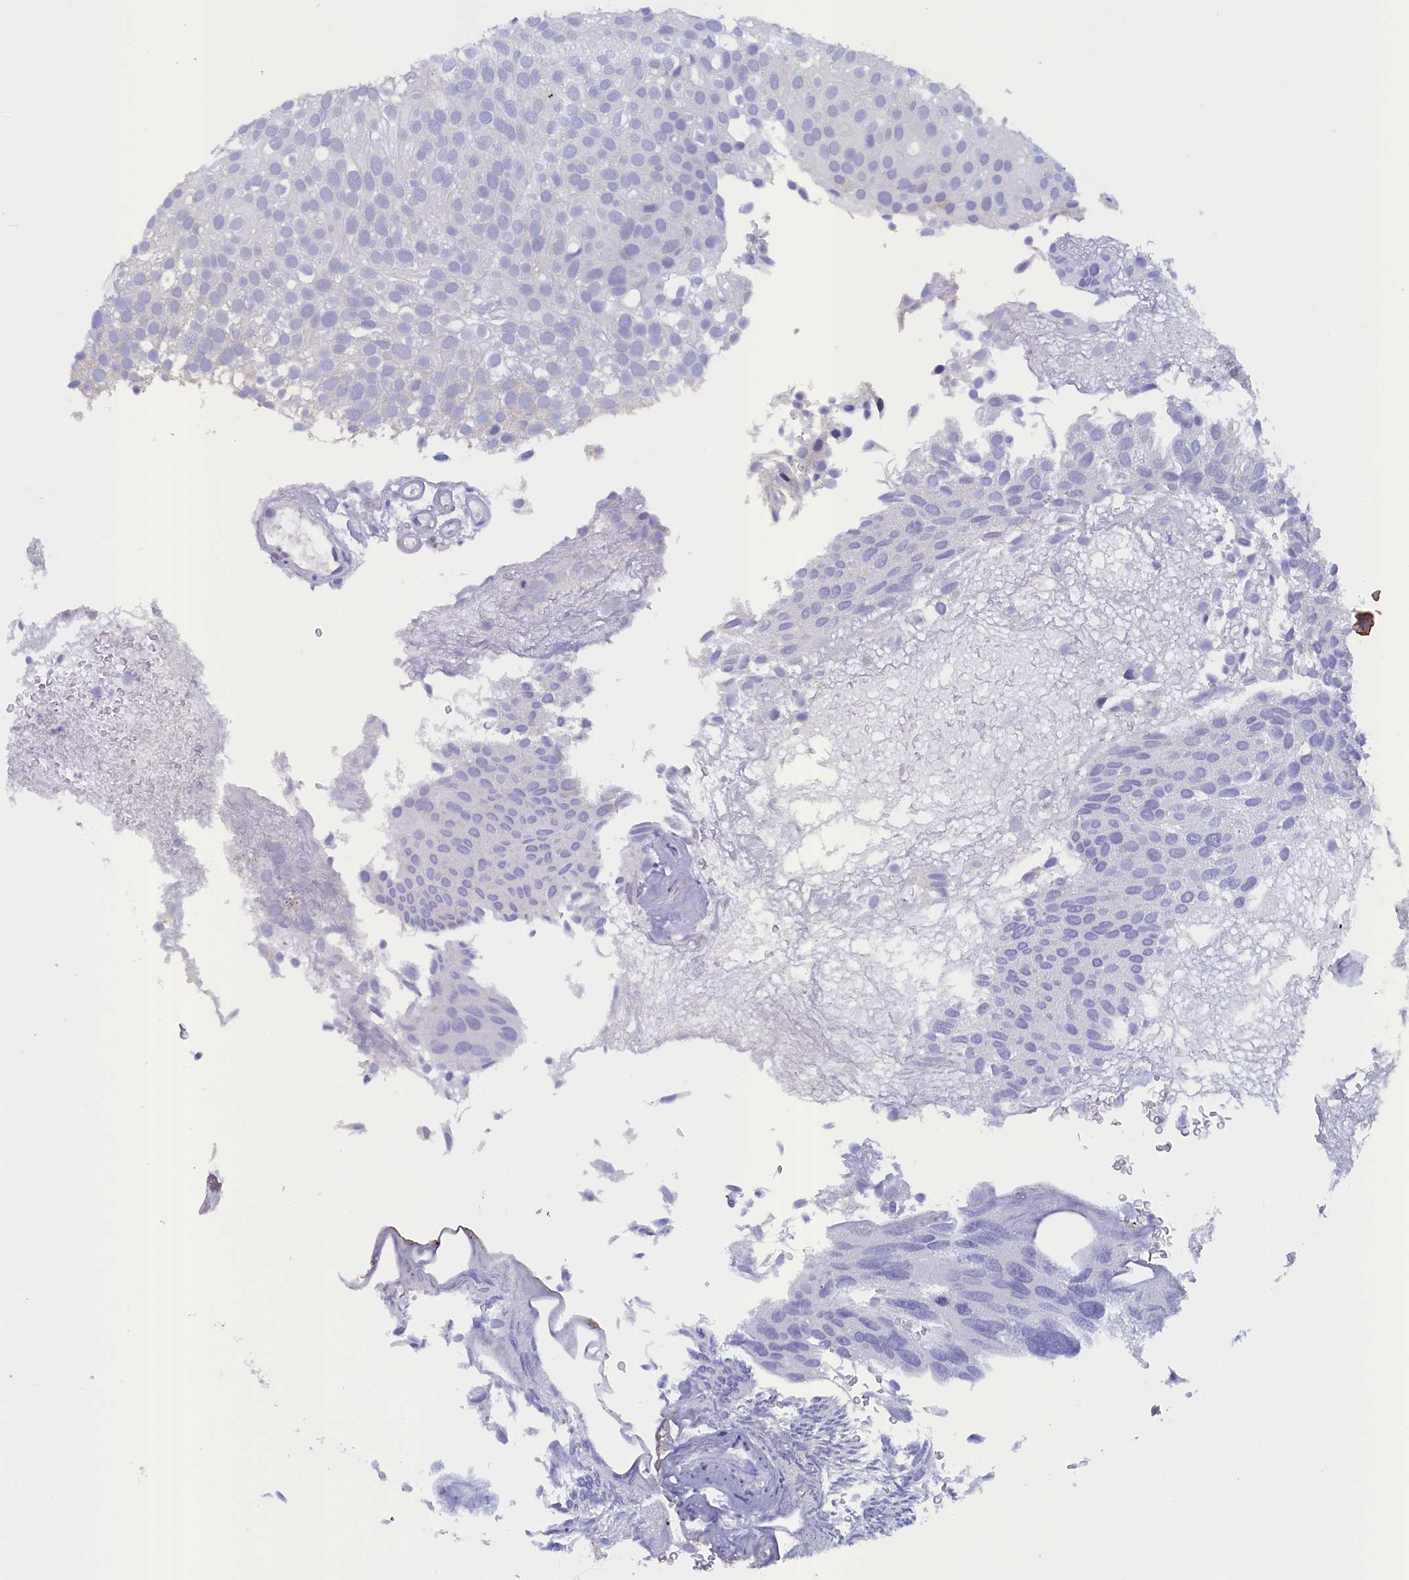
{"staining": {"intensity": "negative", "quantity": "none", "location": "none"}, "tissue": "urothelial cancer", "cell_type": "Tumor cells", "image_type": "cancer", "snomed": [{"axis": "morphology", "description": "Urothelial carcinoma, Low grade"}, {"axis": "topography", "description": "Urinary bladder"}], "caption": "The immunohistochemistry photomicrograph has no significant expression in tumor cells of urothelial carcinoma (low-grade) tissue. The staining was performed using DAB to visualize the protein expression in brown, while the nuclei were stained in blue with hematoxylin (Magnification: 20x).", "gene": "ANKRD2", "patient": {"sex": "male", "age": 78}}